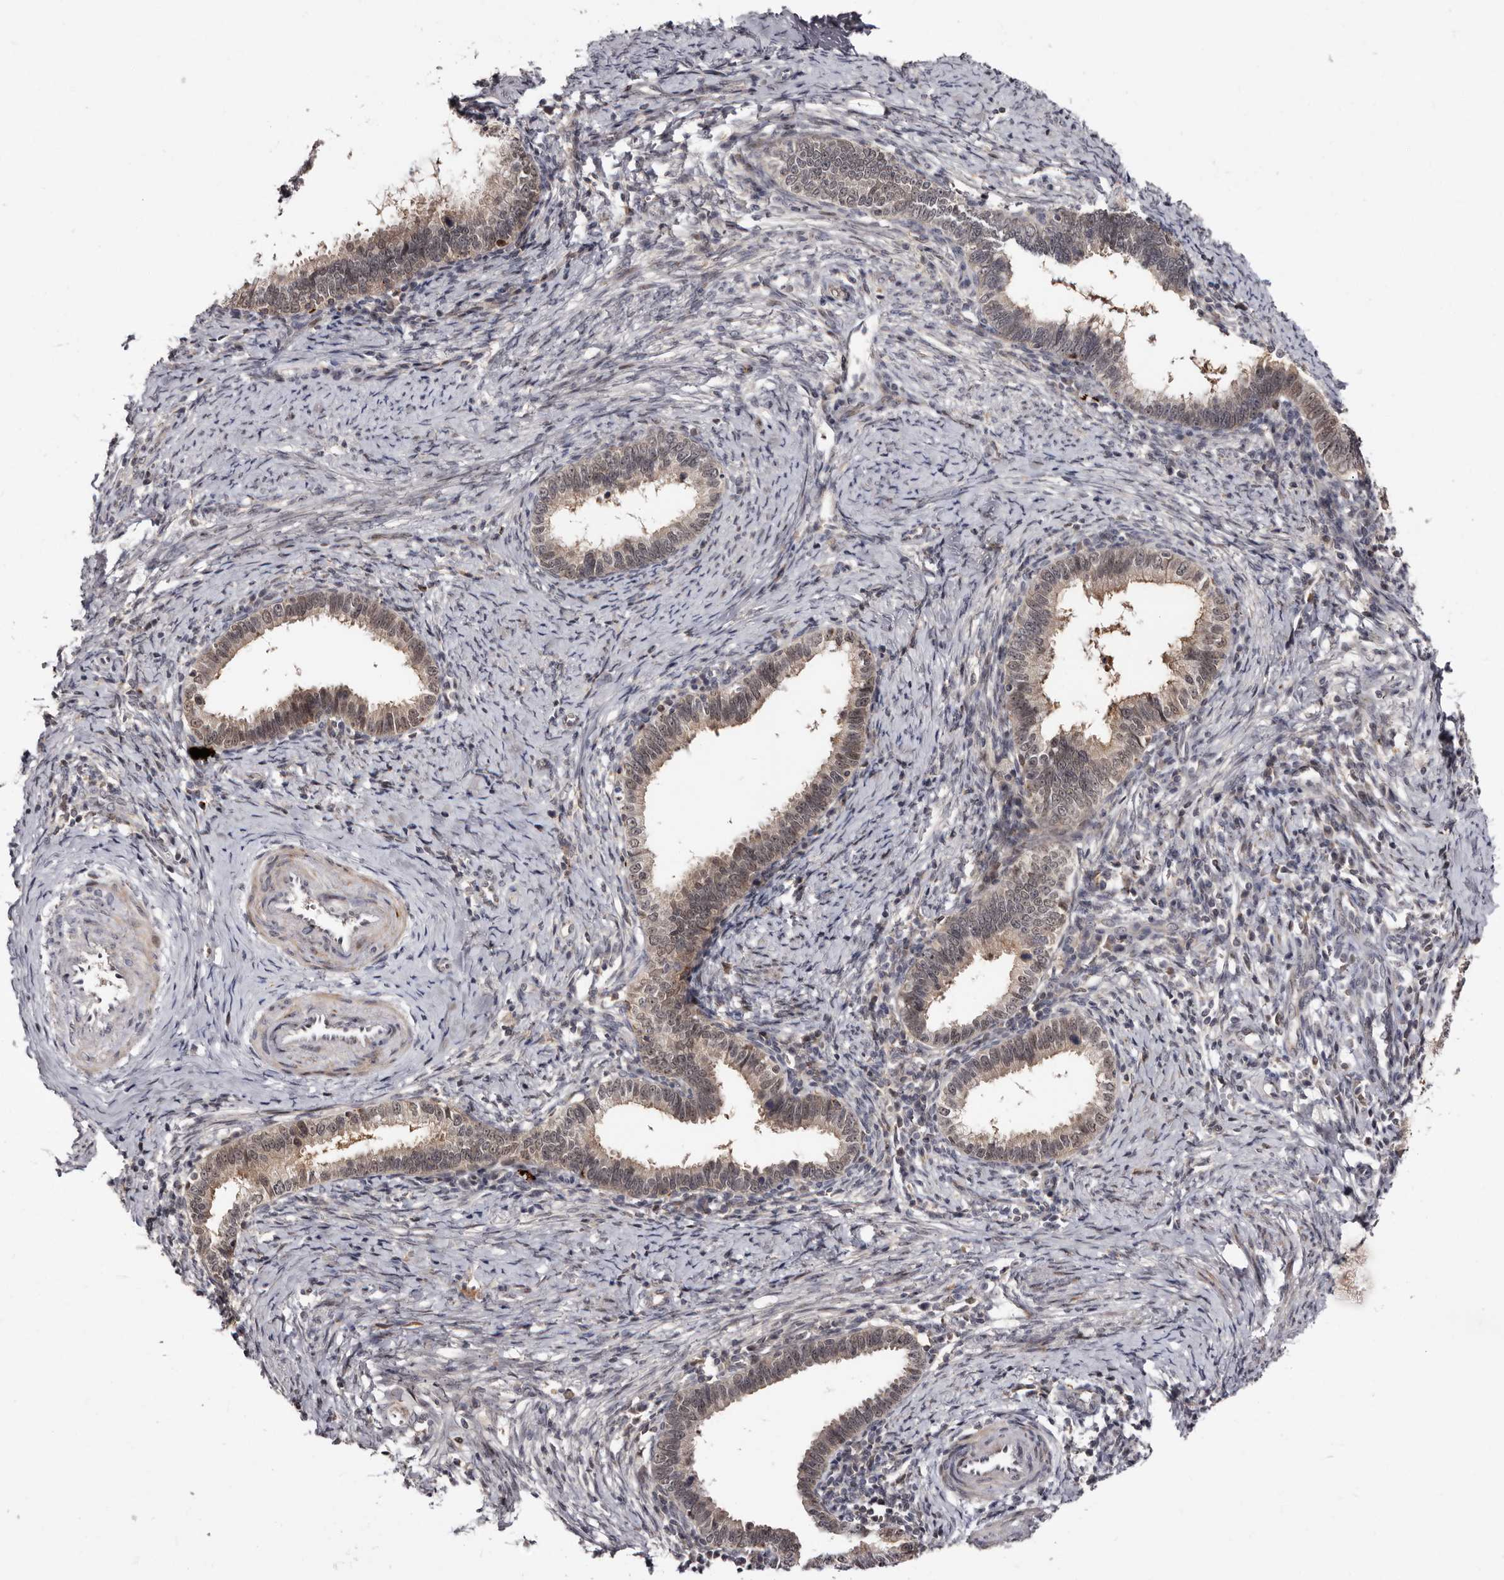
{"staining": {"intensity": "weak", "quantity": "25%-75%", "location": "cytoplasmic/membranous,nuclear"}, "tissue": "cervical cancer", "cell_type": "Tumor cells", "image_type": "cancer", "snomed": [{"axis": "morphology", "description": "Adenocarcinoma, NOS"}, {"axis": "topography", "description": "Cervix"}], "caption": "Immunohistochemistry (IHC) staining of adenocarcinoma (cervical), which reveals low levels of weak cytoplasmic/membranous and nuclear expression in about 25%-75% of tumor cells indicating weak cytoplasmic/membranous and nuclear protein staining. The staining was performed using DAB (3,3'-diaminobenzidine) (brown) for protein detection and nuclei were counterstained in hematoxylin (blue).", "gene": "PHF20L1", "patient": {"sex": "female", "age": 36}}